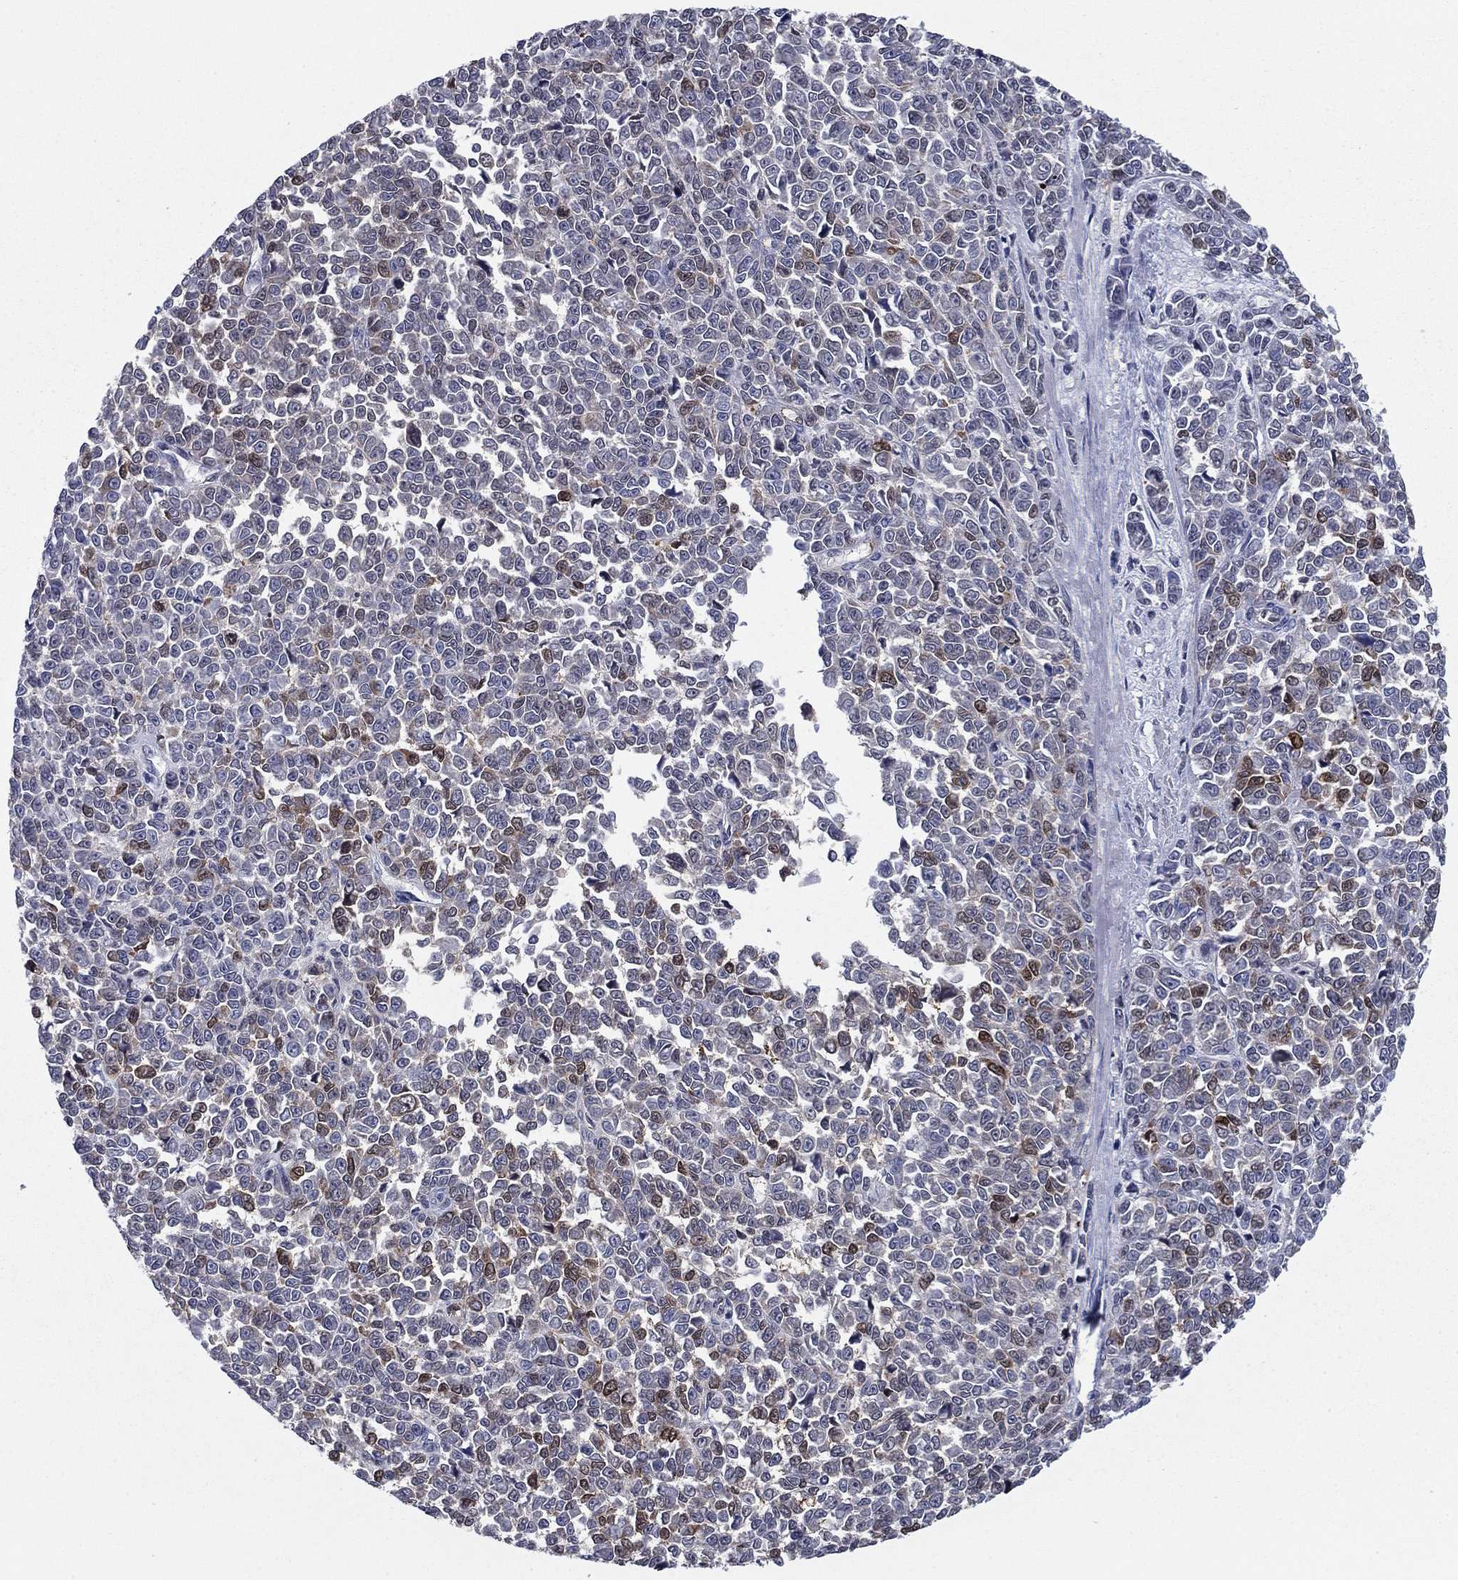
{"staining": {"intensity": "strong", "quantity": "<25%", "location": "cytoplasmic/membranous"}, "tissue": "melanoma", "cell_type": "Tumor cells", "image_type": "cancer", "snomed": [{"axis": "morphology", "description": "Malignant melanoma, NOS"}, {"axis": "topography", "description": "Skin"}], "caption": "A photomicrograph of human melanoma stained for a protein reveals strong cytoplasmic/membranous brown staining in tumor cells.", "gene": "STMN1", "patient": {"sex": "female", "age": 95}}